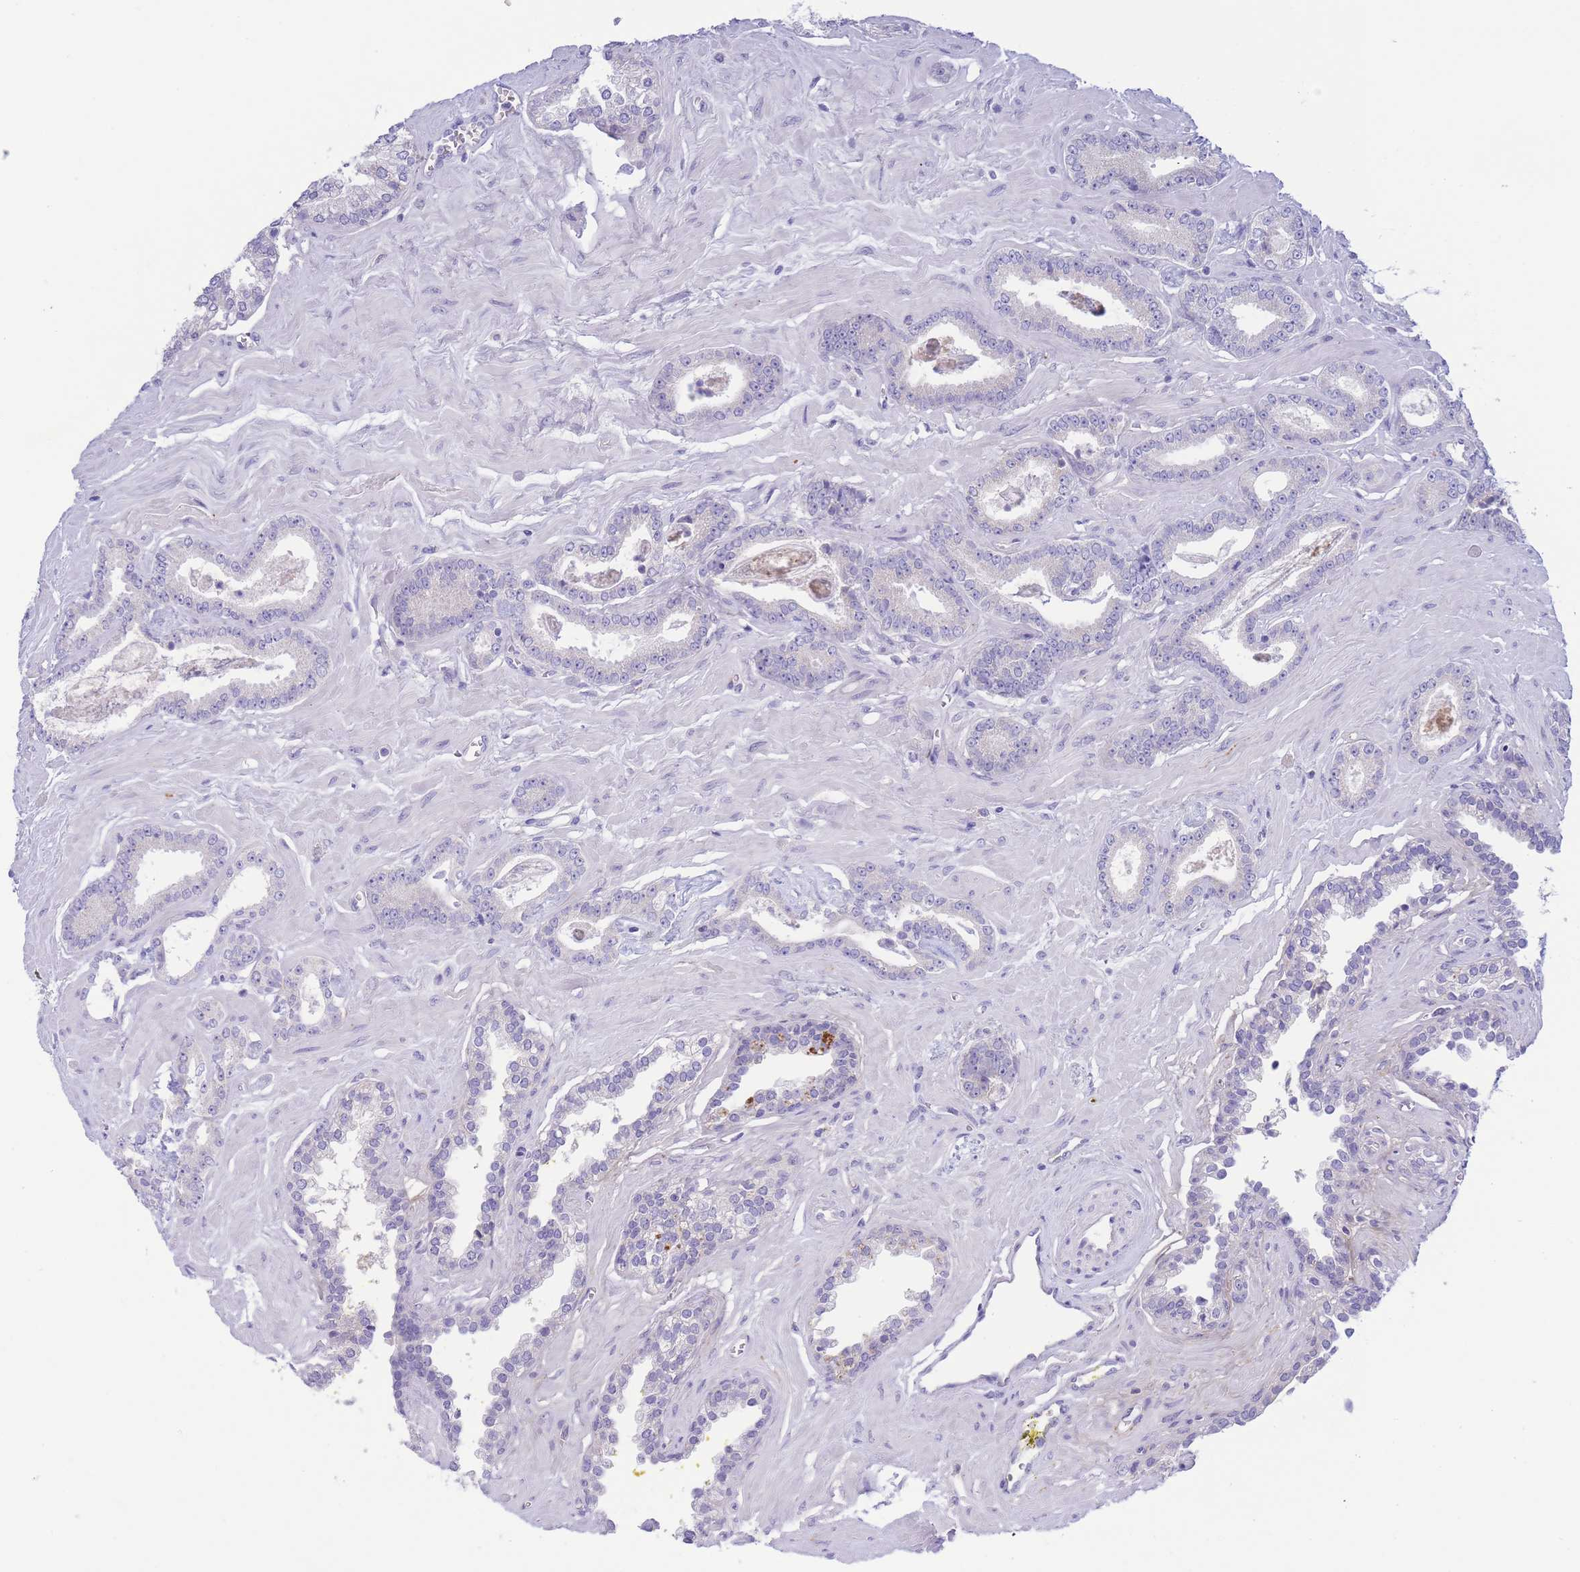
{"staining": {"intensity": "negative", "quantity": "none", "location": "none"}, "tissue": "prostate cancer", "cell_type": "Tumor cells", "image_type": "cancer", "snomed": [{"axis": "morphology", "description": "Adenocarcinoma, Low grade"}, {"axis": "topography", "description": "Prostate"}], "caption": "The histopathology image reveals no significant positivity in tumor cells of adenocarcinoma (low-grade) (prostate).", "gene": "PCDHB3", "patient": {"sex": "male", "age": 60}}